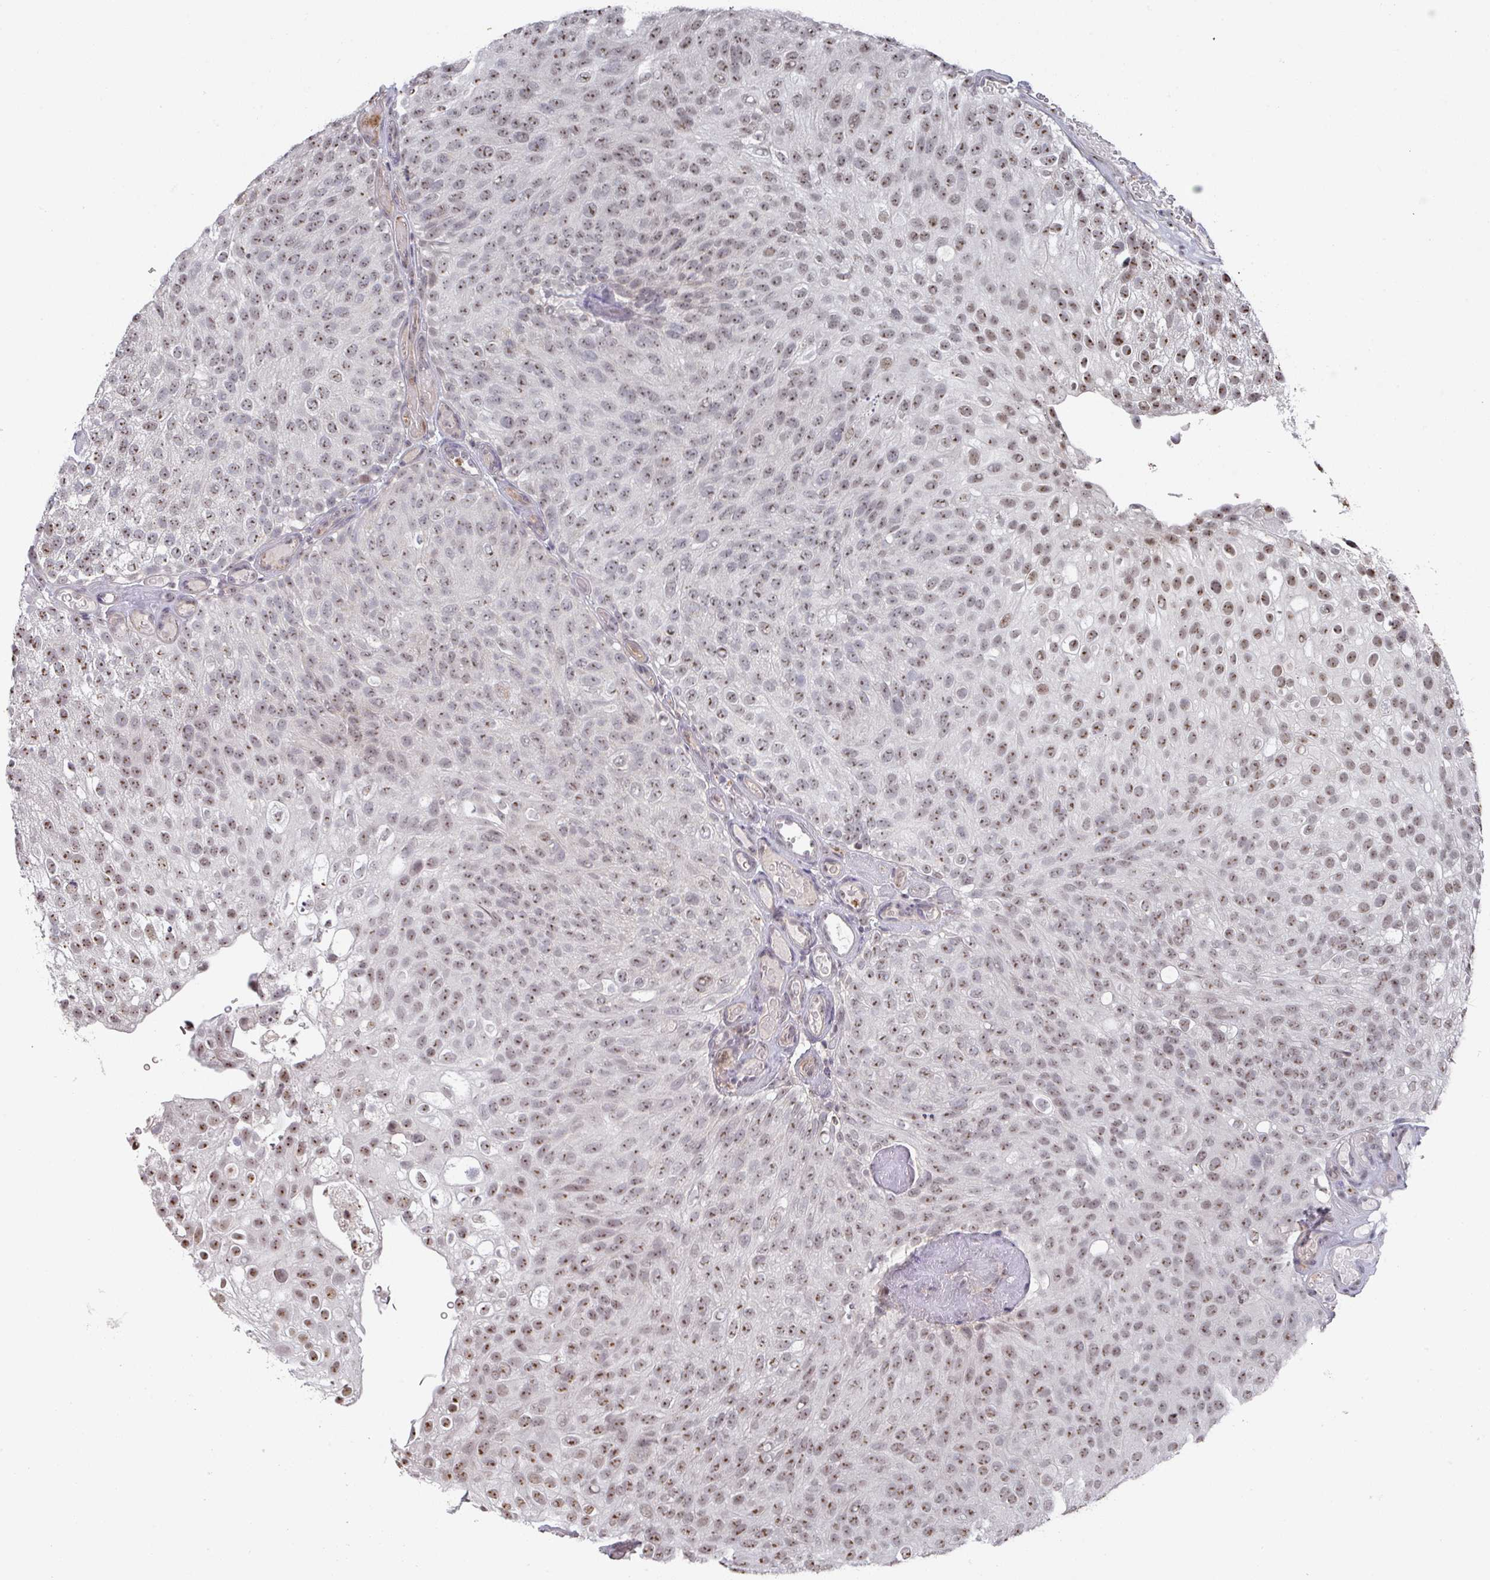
{"staining": {"intensity": "moderate", "quantity": ">75%", "location": "nuclear"}, "tissue": "urothelial cancer", "cell_type": "Tumor cells", "image_type": "cancer", "snomed": [{"axis": "morphology", "description": "Urothelial carcinoma, Low grade"}, {"axis": "topography", "description": "Urinary bladder"}], "caption": "Moderate nuclear positivity for a protein is present in approximately >75% of tumor cells of low-grade urothelial carcinoma using immunohistochemistry.", "gene": "ZNF654", "patient": {"sex": "male", "age": 78}}